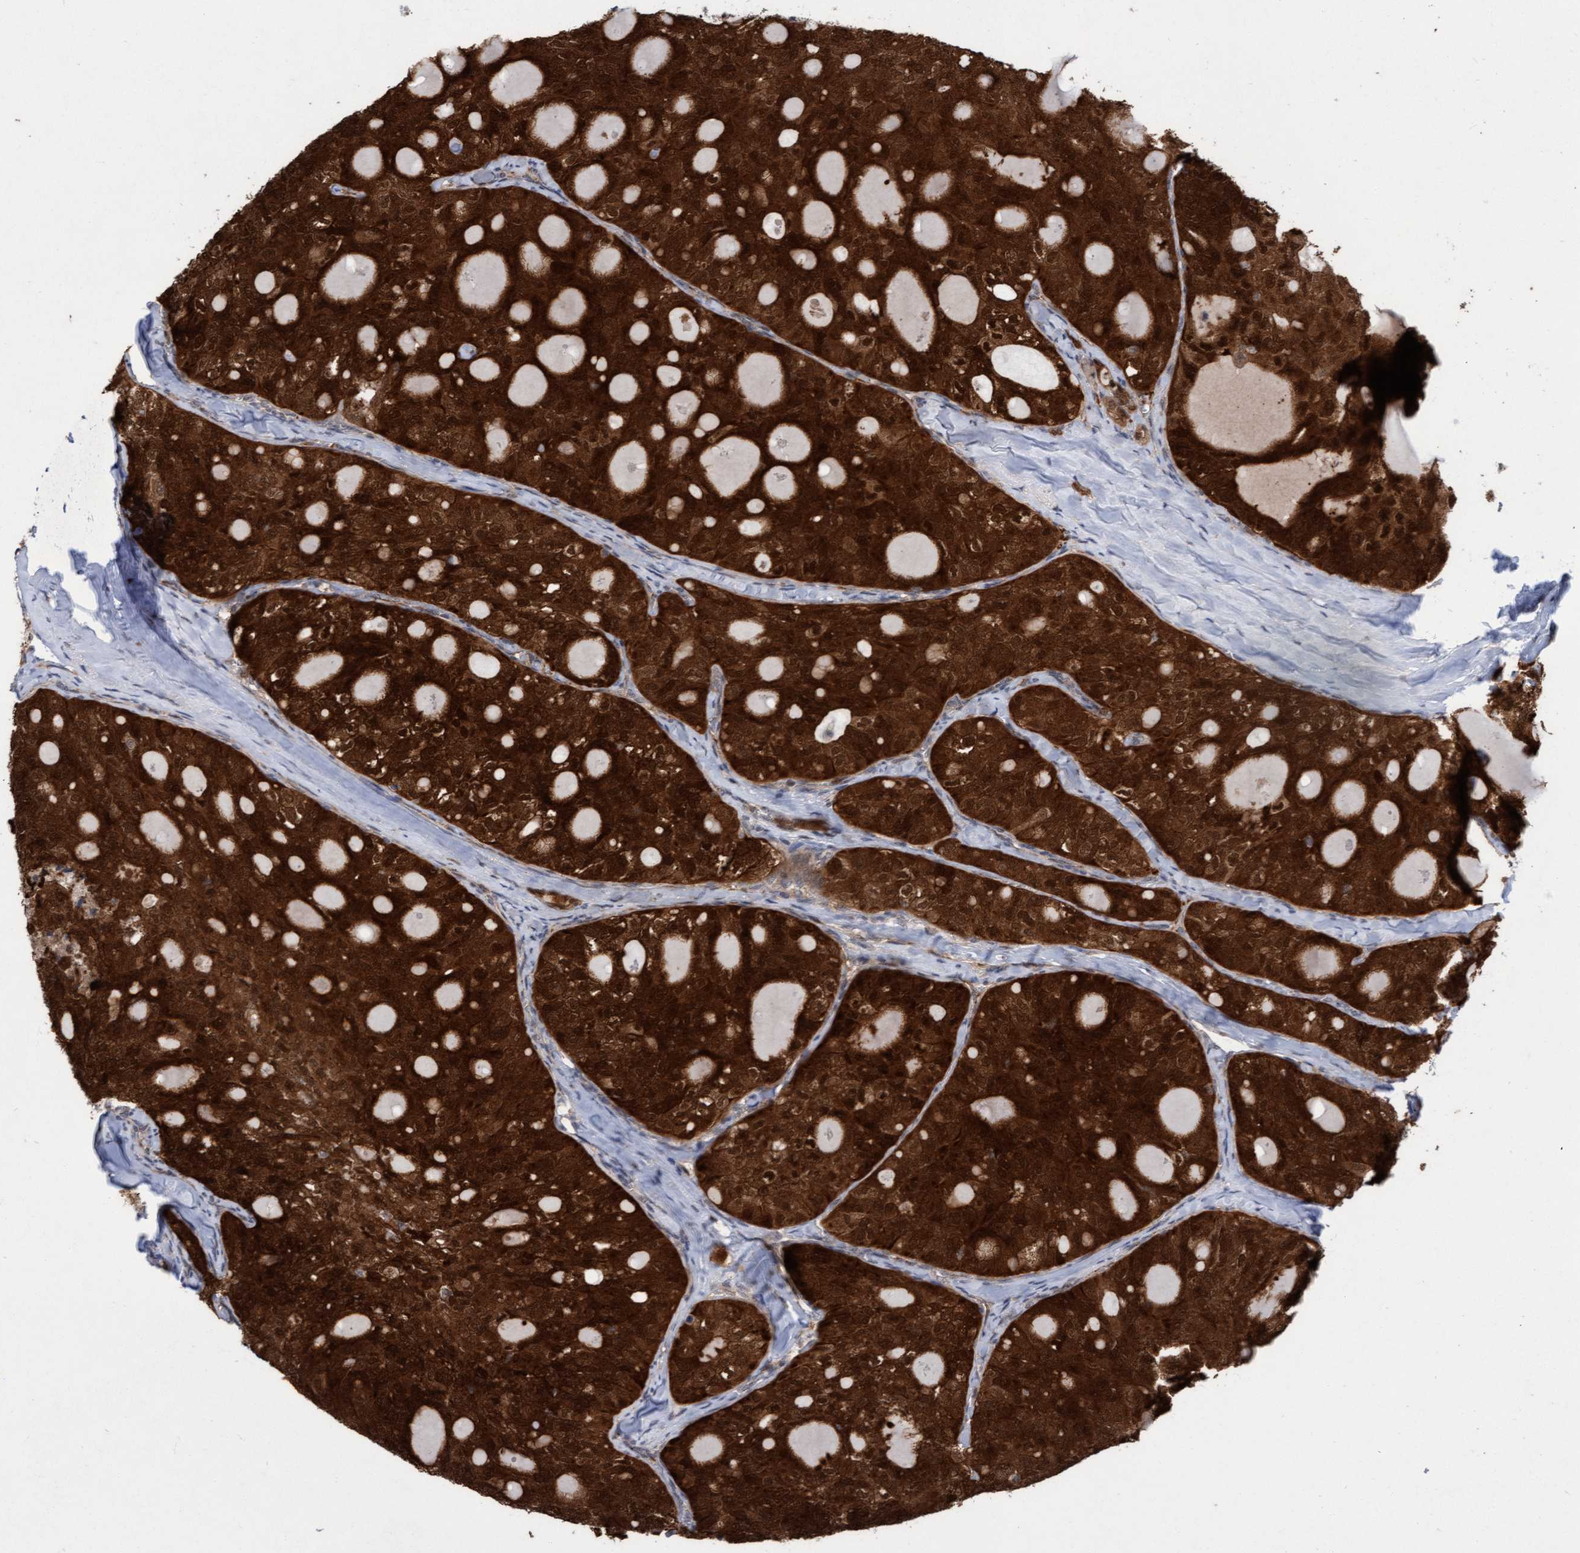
{"staining": {"intensity": "strong", "quantity": ">75%", "location": "cytoplasmic/membranous,nuclear"}, "tissue": "thyroid cancer", "cell_type": "Tumor cells", "image_type": "cancer", "snomed": [{"axis": "morphology", "description": "Follicular adenoma carcinoma, NOS"}, {"axis": "topography", "description": "Thyroid gland"}], "caption": "Strong cytoplasmic/membranous and nuclear staining is seen in approximately >75% of tumor cells in follicular adenoma carcinoma (thyroid).", "gene": "RAP1GAP2", "patient": {"sex": "male", "age": 75}}